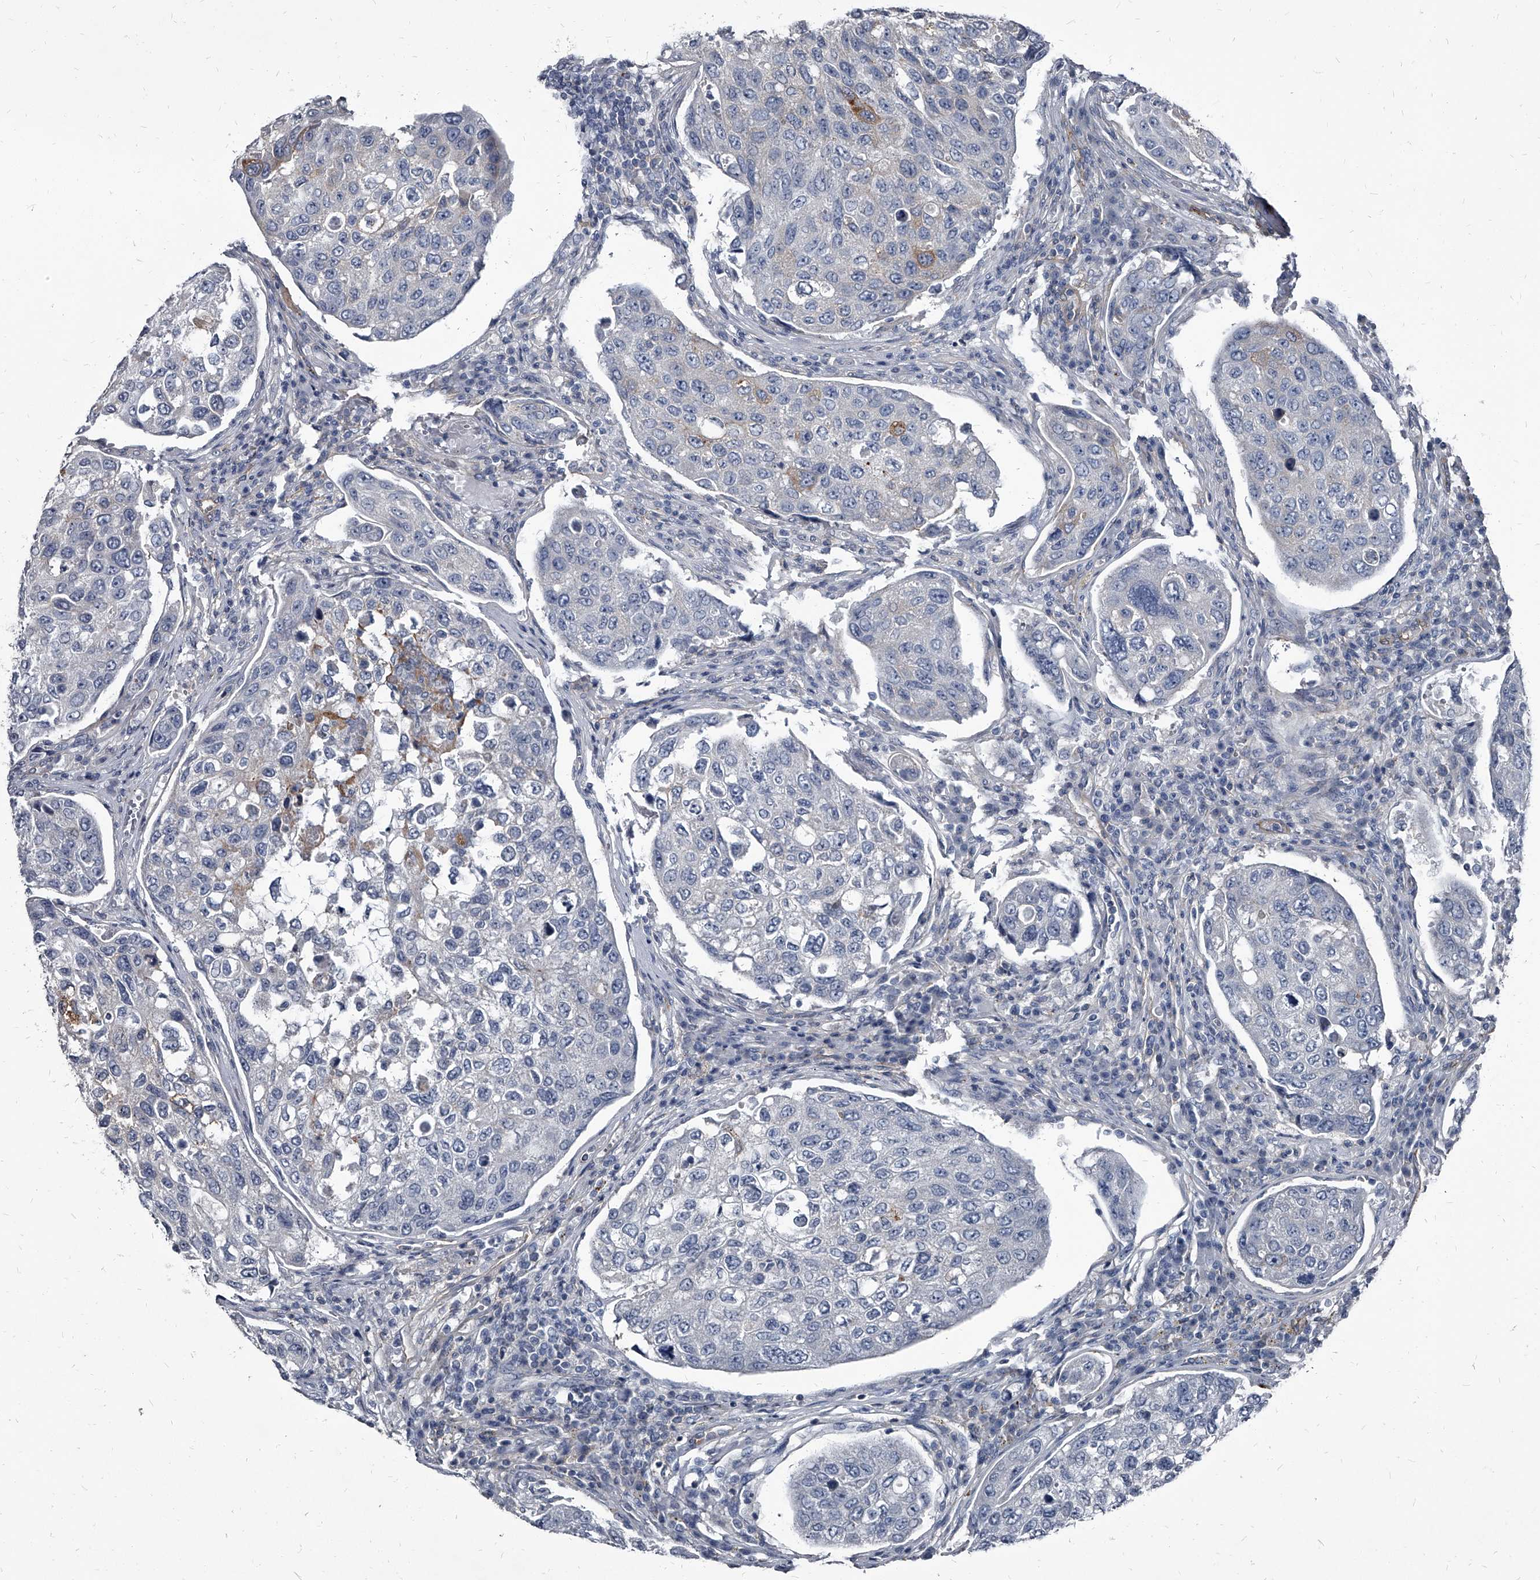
{"staining": {"intensity": "moderate", "quantity": "<25%", "location": "cytoplasmic/membranous"}, "tissue": "urothelial cancer", "cell_type": "Tumor cells", "image_type": "cancer", "snomed": [{"axis": "morphology", "description": "Urothelial carcinoma, High grade"}, {"axis": "topography", "description": "Lymph node"}, {"axis": "topography", "description": "Urinary bladder"}], "caption": "Urothelial carcinoma (high-grade) tissue displays moderate cytoplasmic/membranous staining in about <25% of tumor cells", "gene": "PGLYRP3", "patient": {"sex": "male", "age": 51}}